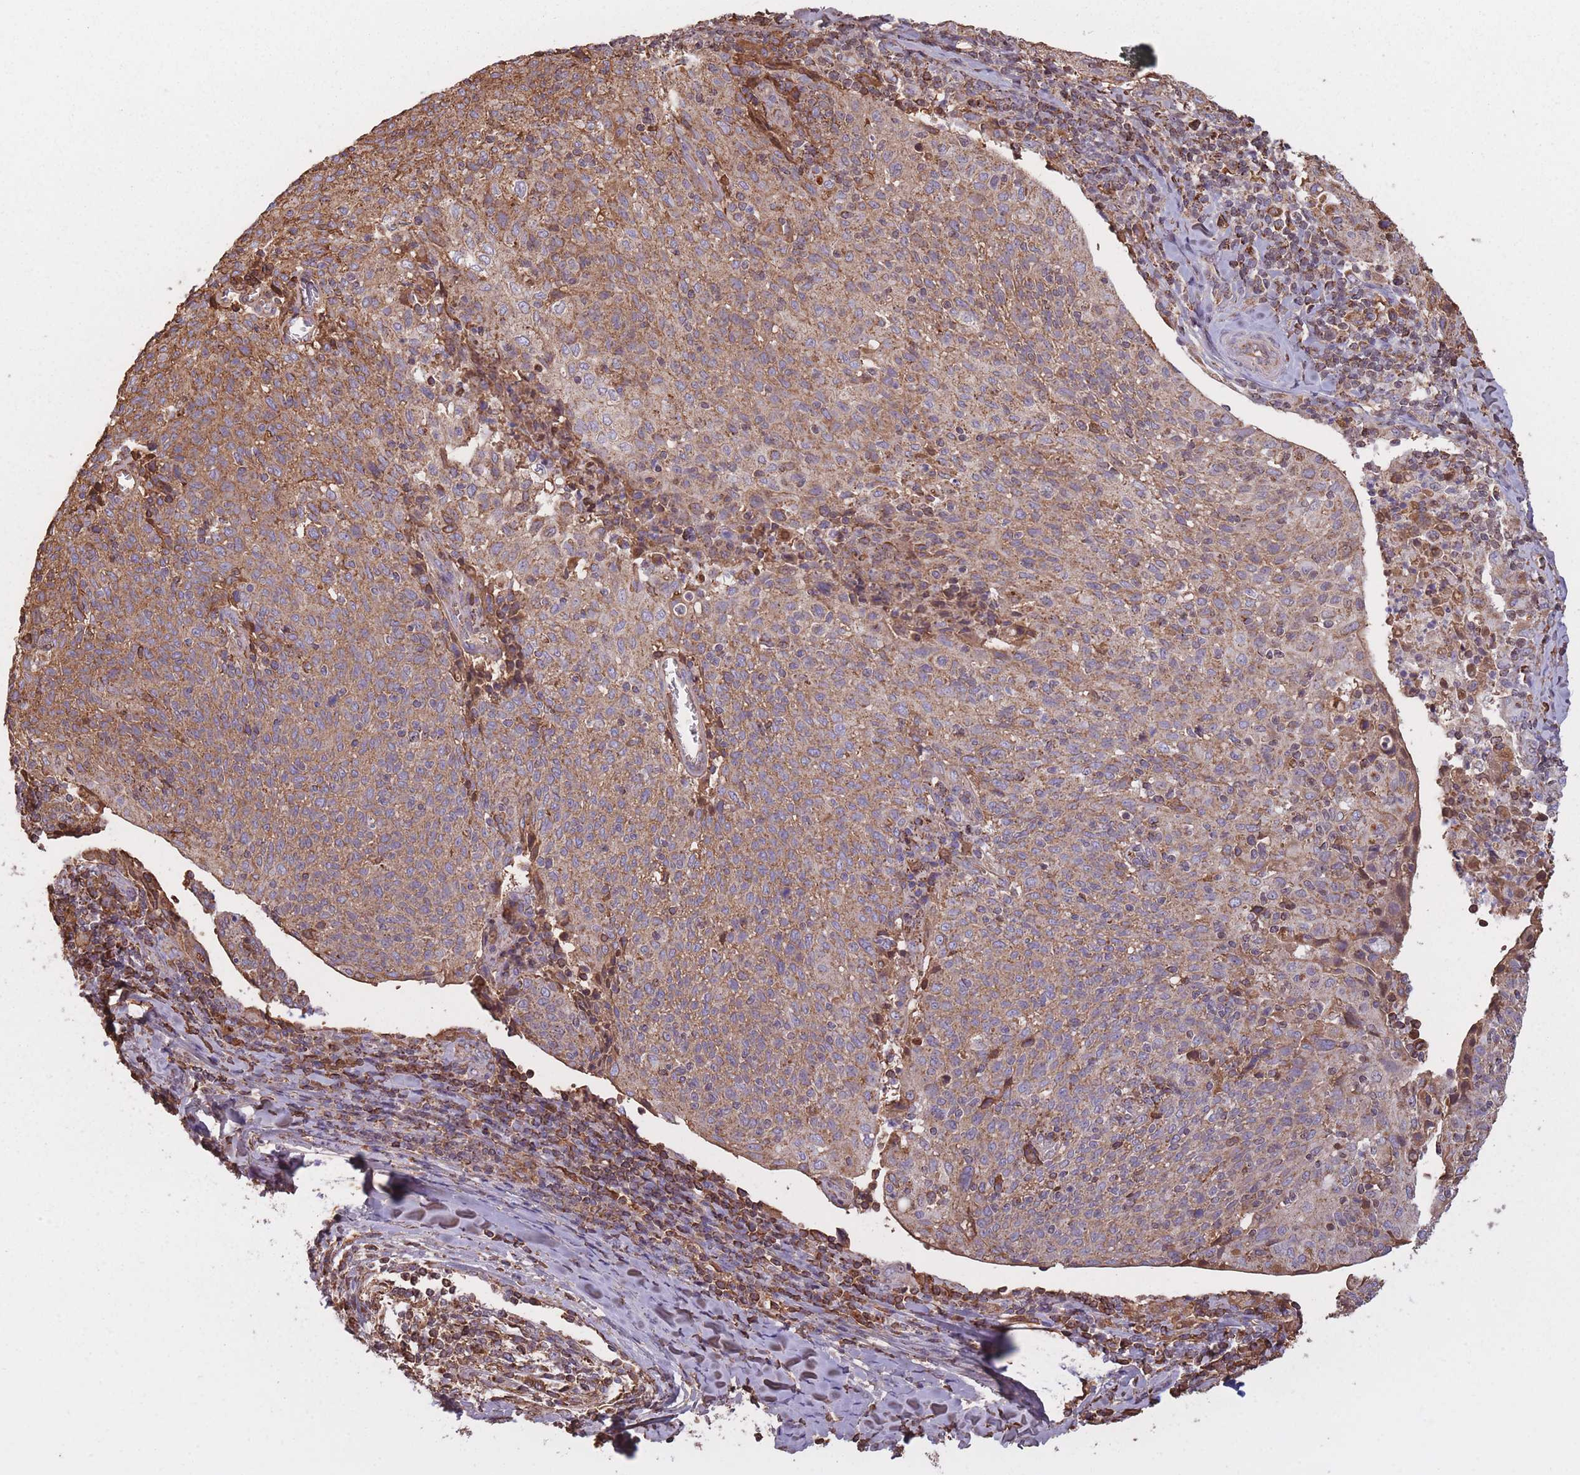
{"staining": {"intensity": "weak", "quantity": "25%-75%", "location": "cytoplasmic/membranous"}, "tissue": "cervical cancer", "cell_type": "Tumor cells", "image_type": "cancer", "snomed": [{"axis": "morphology", "description": "Squamous cell carcinoma, NOS"}, {"axis": "topography", "description": "Cervix"}], "caption": "Tumor cells demonstrate low levels of weak cytoplasmic/membranous expression in about 25%-75% of cells in human cervical cancer. Using DAB (3,3'-diaminobenzidine) (brown) and hematoxylin (blue) stains, captured at high magnification using brightfield microscopy.", "gene": "KAT2A", "patient": {"sex": "female", "age": 52}}